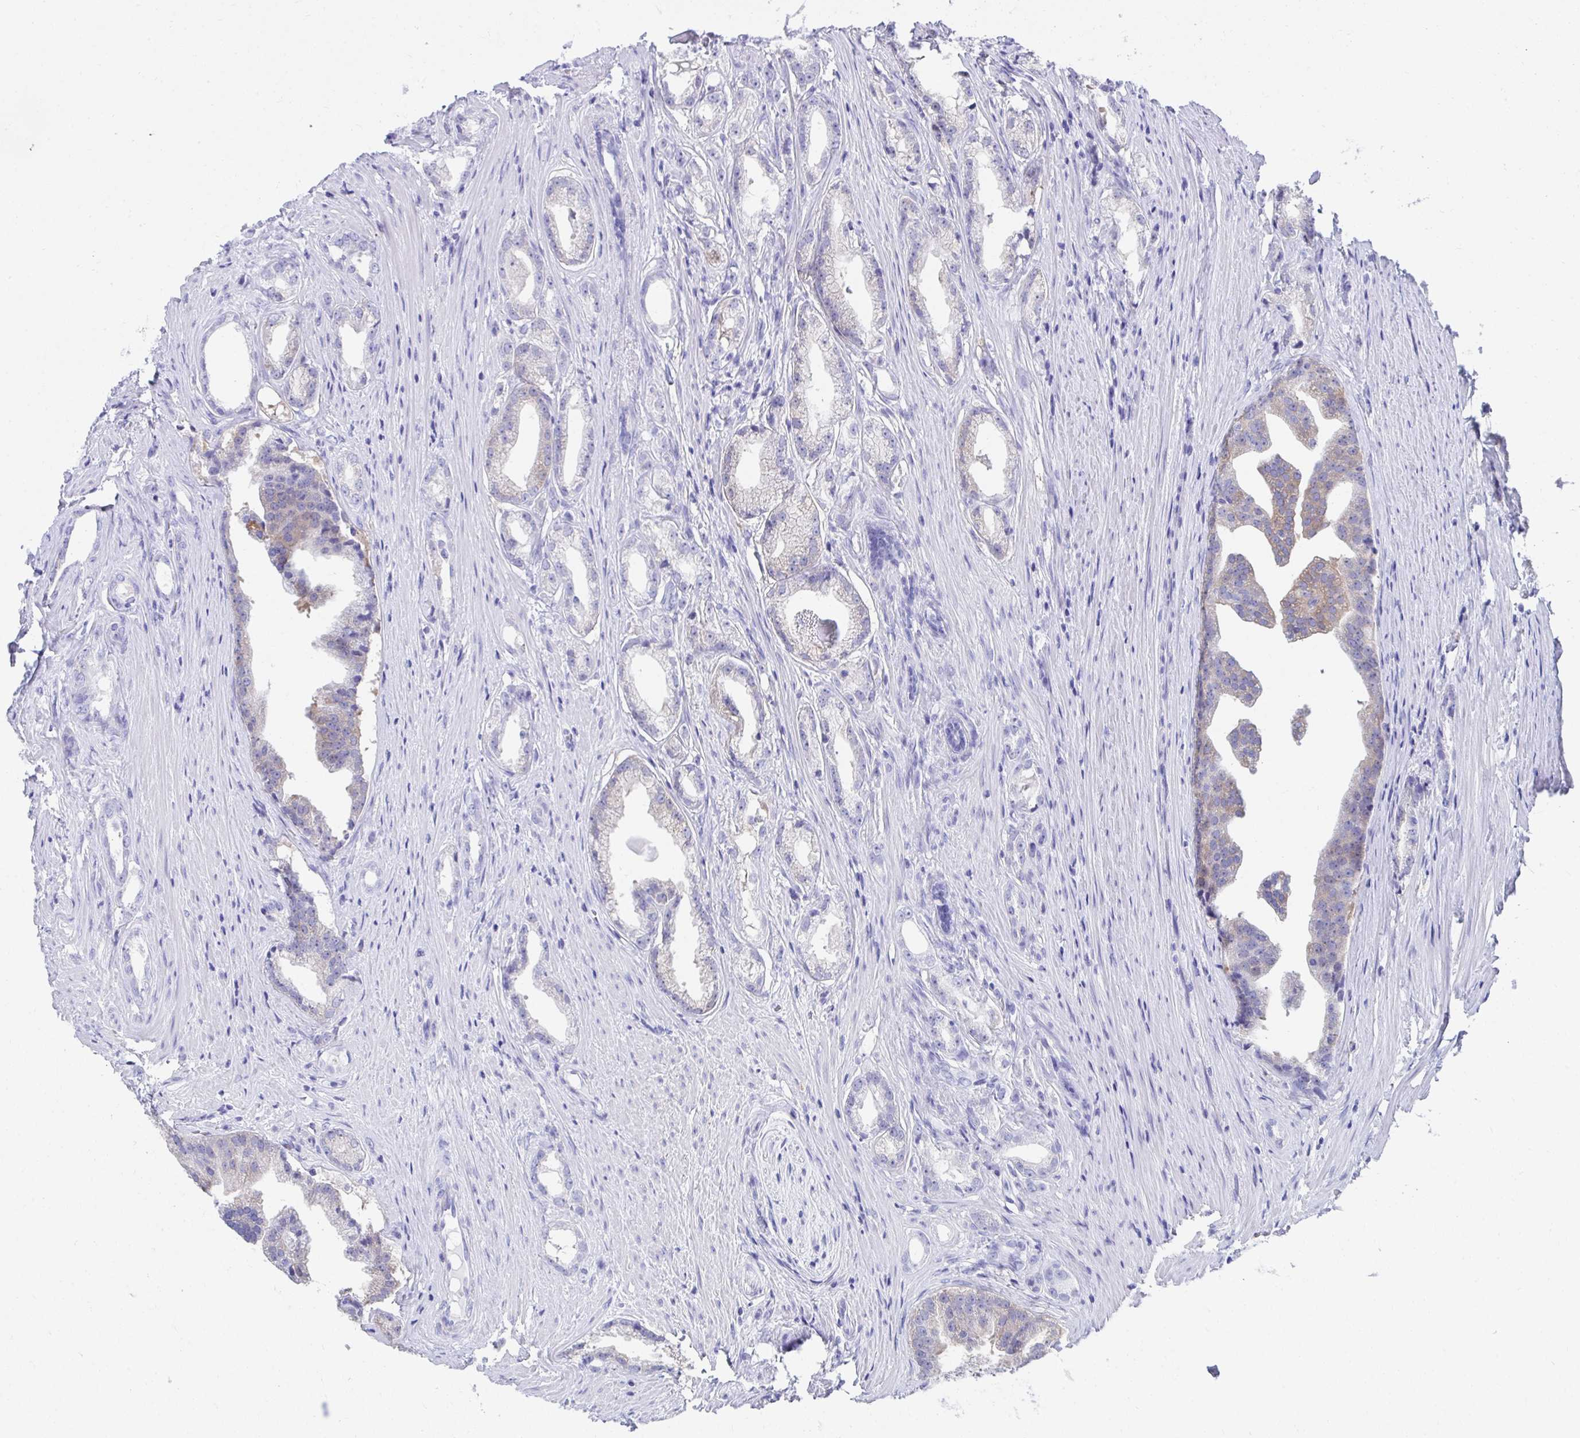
{"staining": {"intensity": "negative", "quantity": "none", "location": "none"}, "tissue": "prostate cancer", "cell_type": "Tumor cells", "image_type": "cancer", "snomed": [{"axis": "morphology", "description": "Adenocarcinoma, Low grade"}, {"axis": "topography", "description": "Prostate"}], "caption": "This is an immunohistochemistry (IHC) histopathology image of human low-grade adenocarcinoma (prostate). There is no staining in tumor cells.", "gene": "HGD", "patient": {"sex": "male", "age": 65}}